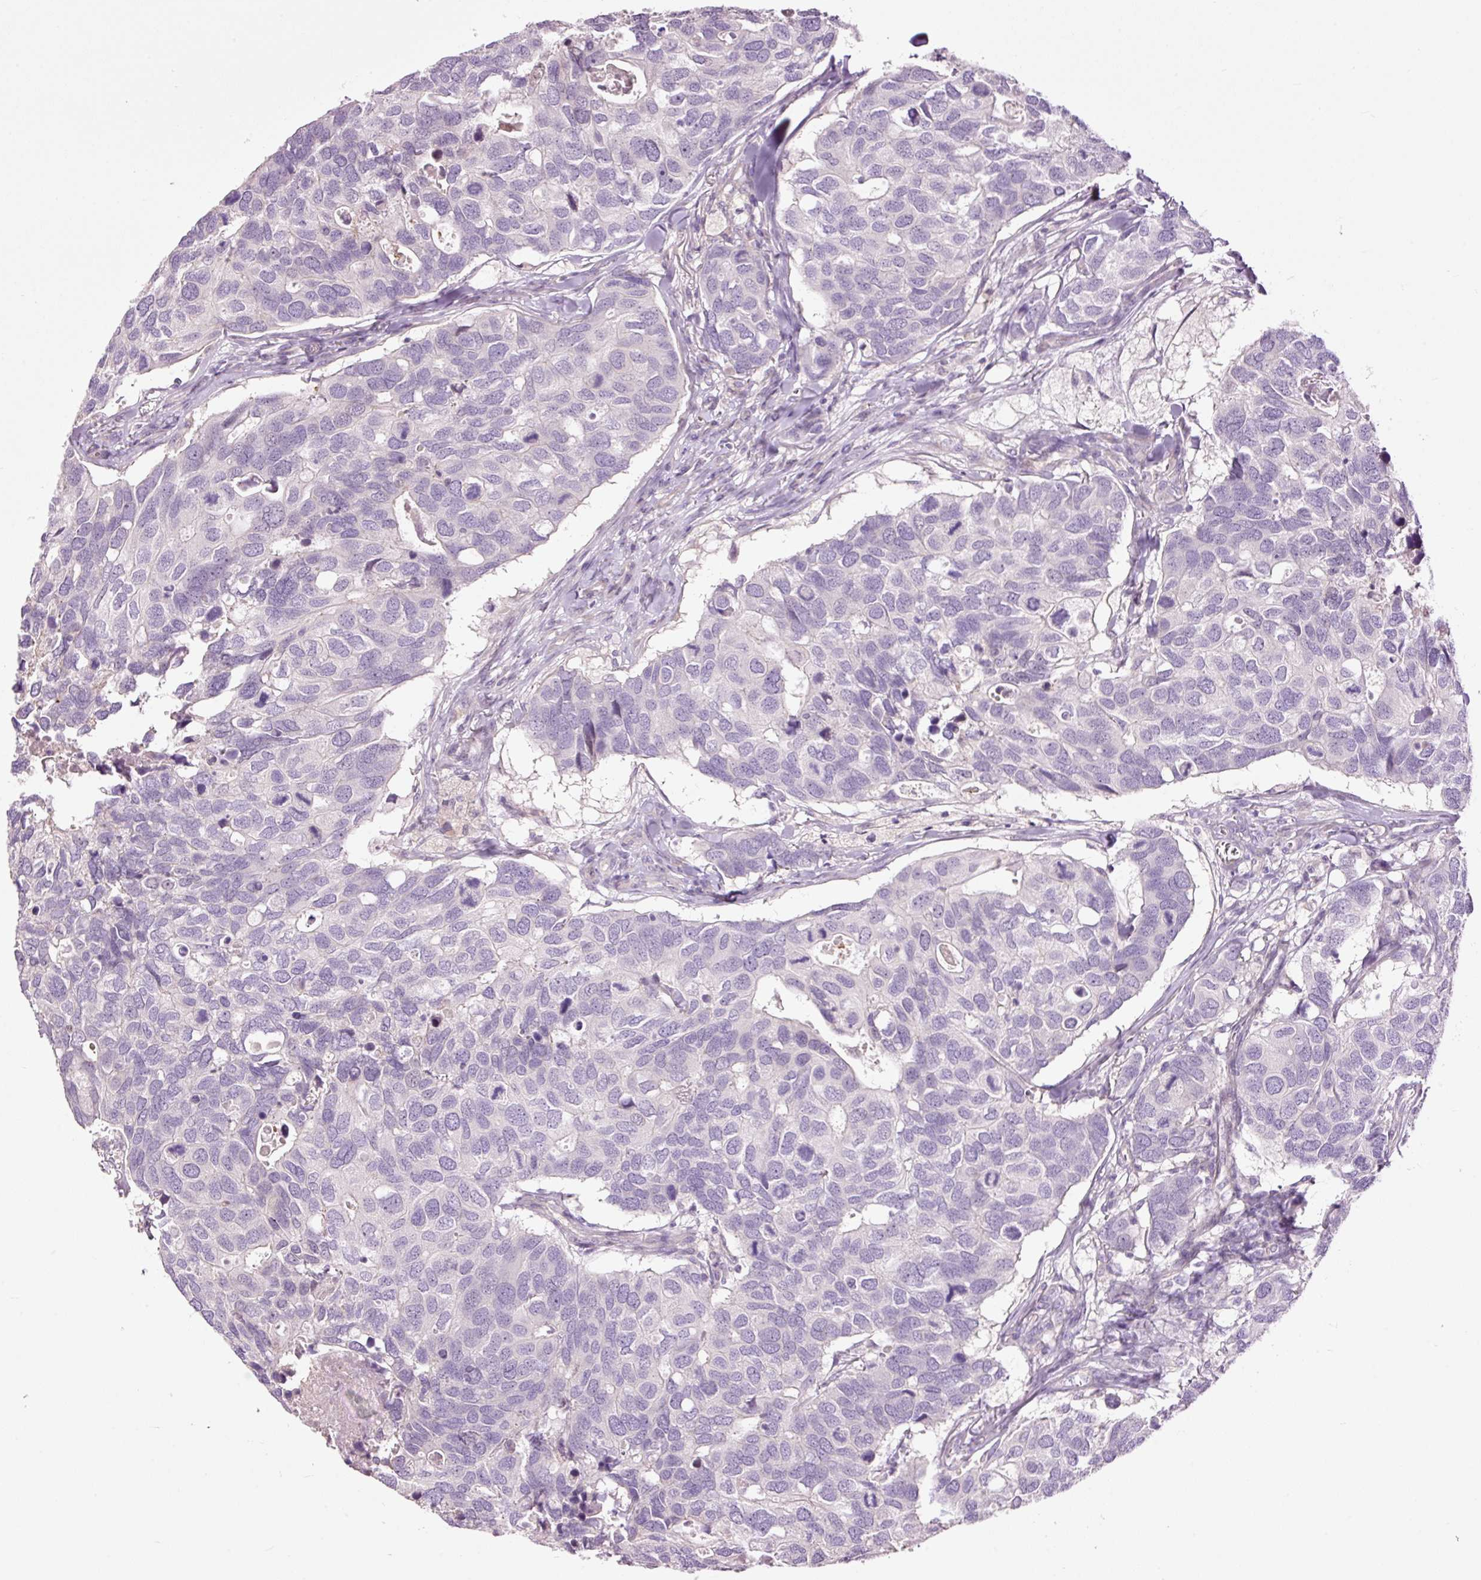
{"staining": {"intensity": "negative", "quantity": "none", "location": "none"}, "tissue": "breast cancer", "cell_type": "Tumor cells", "image_type": "cancer", "snomed": [{"axis": "morphology", "description": "Duct carcinoma"}, {"axis": "topography", "description": "Breast"}], "caption": "Tumor cells show no significant protein staining in breast cancer (intraductal carcinoma).", "gene": "FCRL4", "patient": {"sex": "female", "age": 83}}